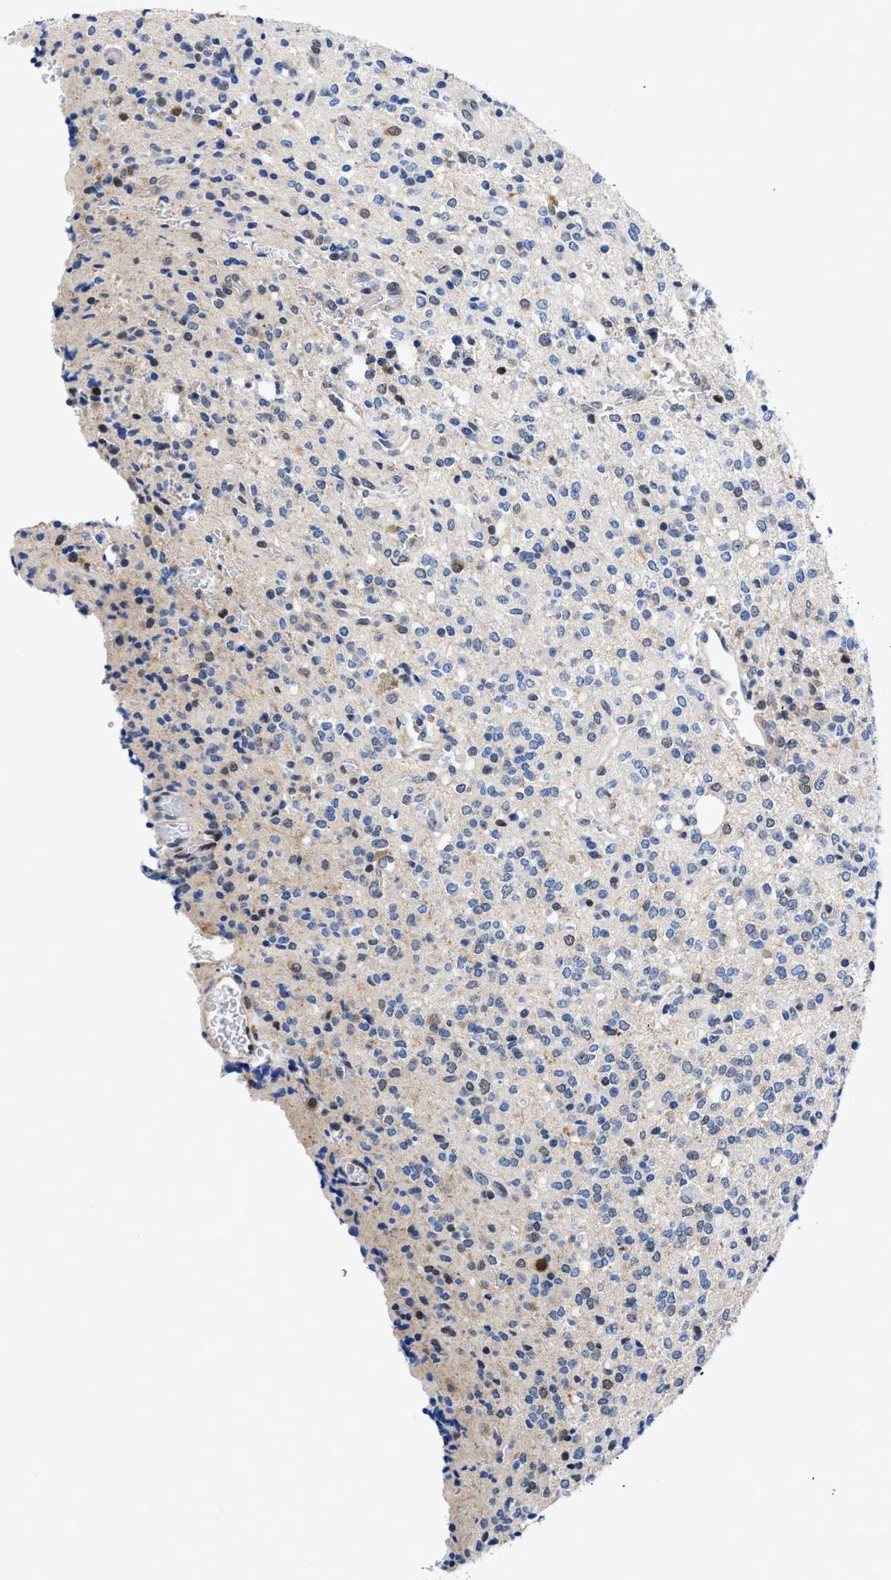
{"staining": {"intensity": "negative", "quantity": "none", "location": "none"}, "tissue": "glioma", "cell_type": "Tumor cells", "image_type": "cancer", "snomed": [{"axis": "morphology", "description": "Glioma, malignant, High grade"}, {"axis": "topography", "description": "Brain"}], "caption": "IHC image of neoplastic tissue: human glioma stained with DAB (3,3'-diaminobenzidine) exhibits no significant protein positivity in tumor cells. (Stains: DAB (3,3'-diaminobenzidine) IHC with hematoxylin counter stain, Microscopy: brightfield microscopy at high magnification).", "gene": "ACLY", "patient": {"sex": "male", "age": 34}}